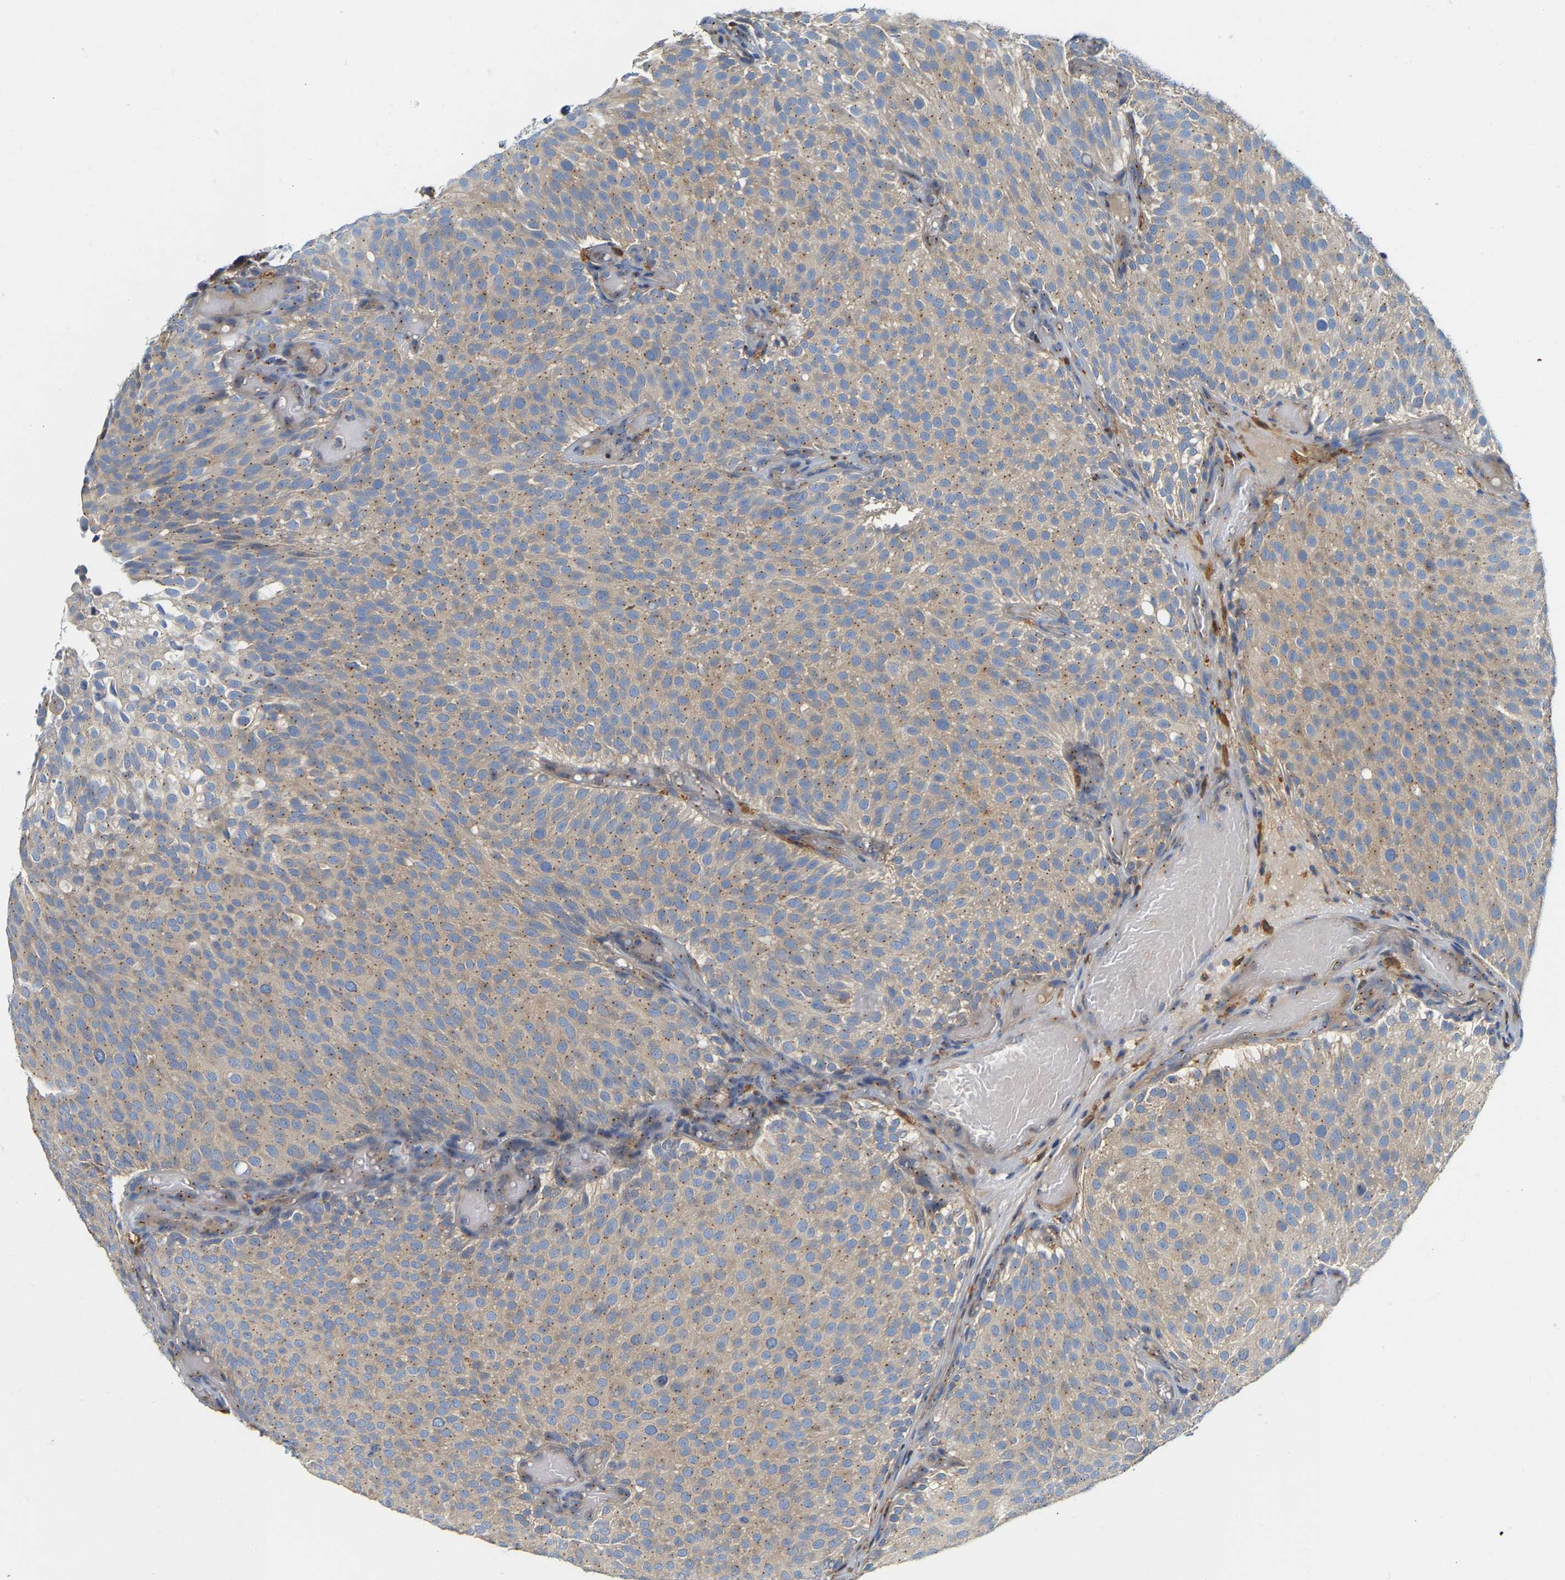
{"staining": {"intensity": "weak", "quantity": ">75%", "location": "cytoplasmic/membranous"}, "tissue": "urothelial cancer", "cell_type": "Tumor cells", "image_type": "cancer", "snomed": [{"axis": "morphology", "description": "Urothelial carcinoma, Low grade"}, {"axis": "topography", "description": "Urinary bladder"}], "caption": "Urothelial cancer stained with a brown dye exhibits weak cytoplasmic/membranous positive staining in about >75% of tumor cells.", "gene": "PCNT", "patient": {"sex": "male", "age": 78}}